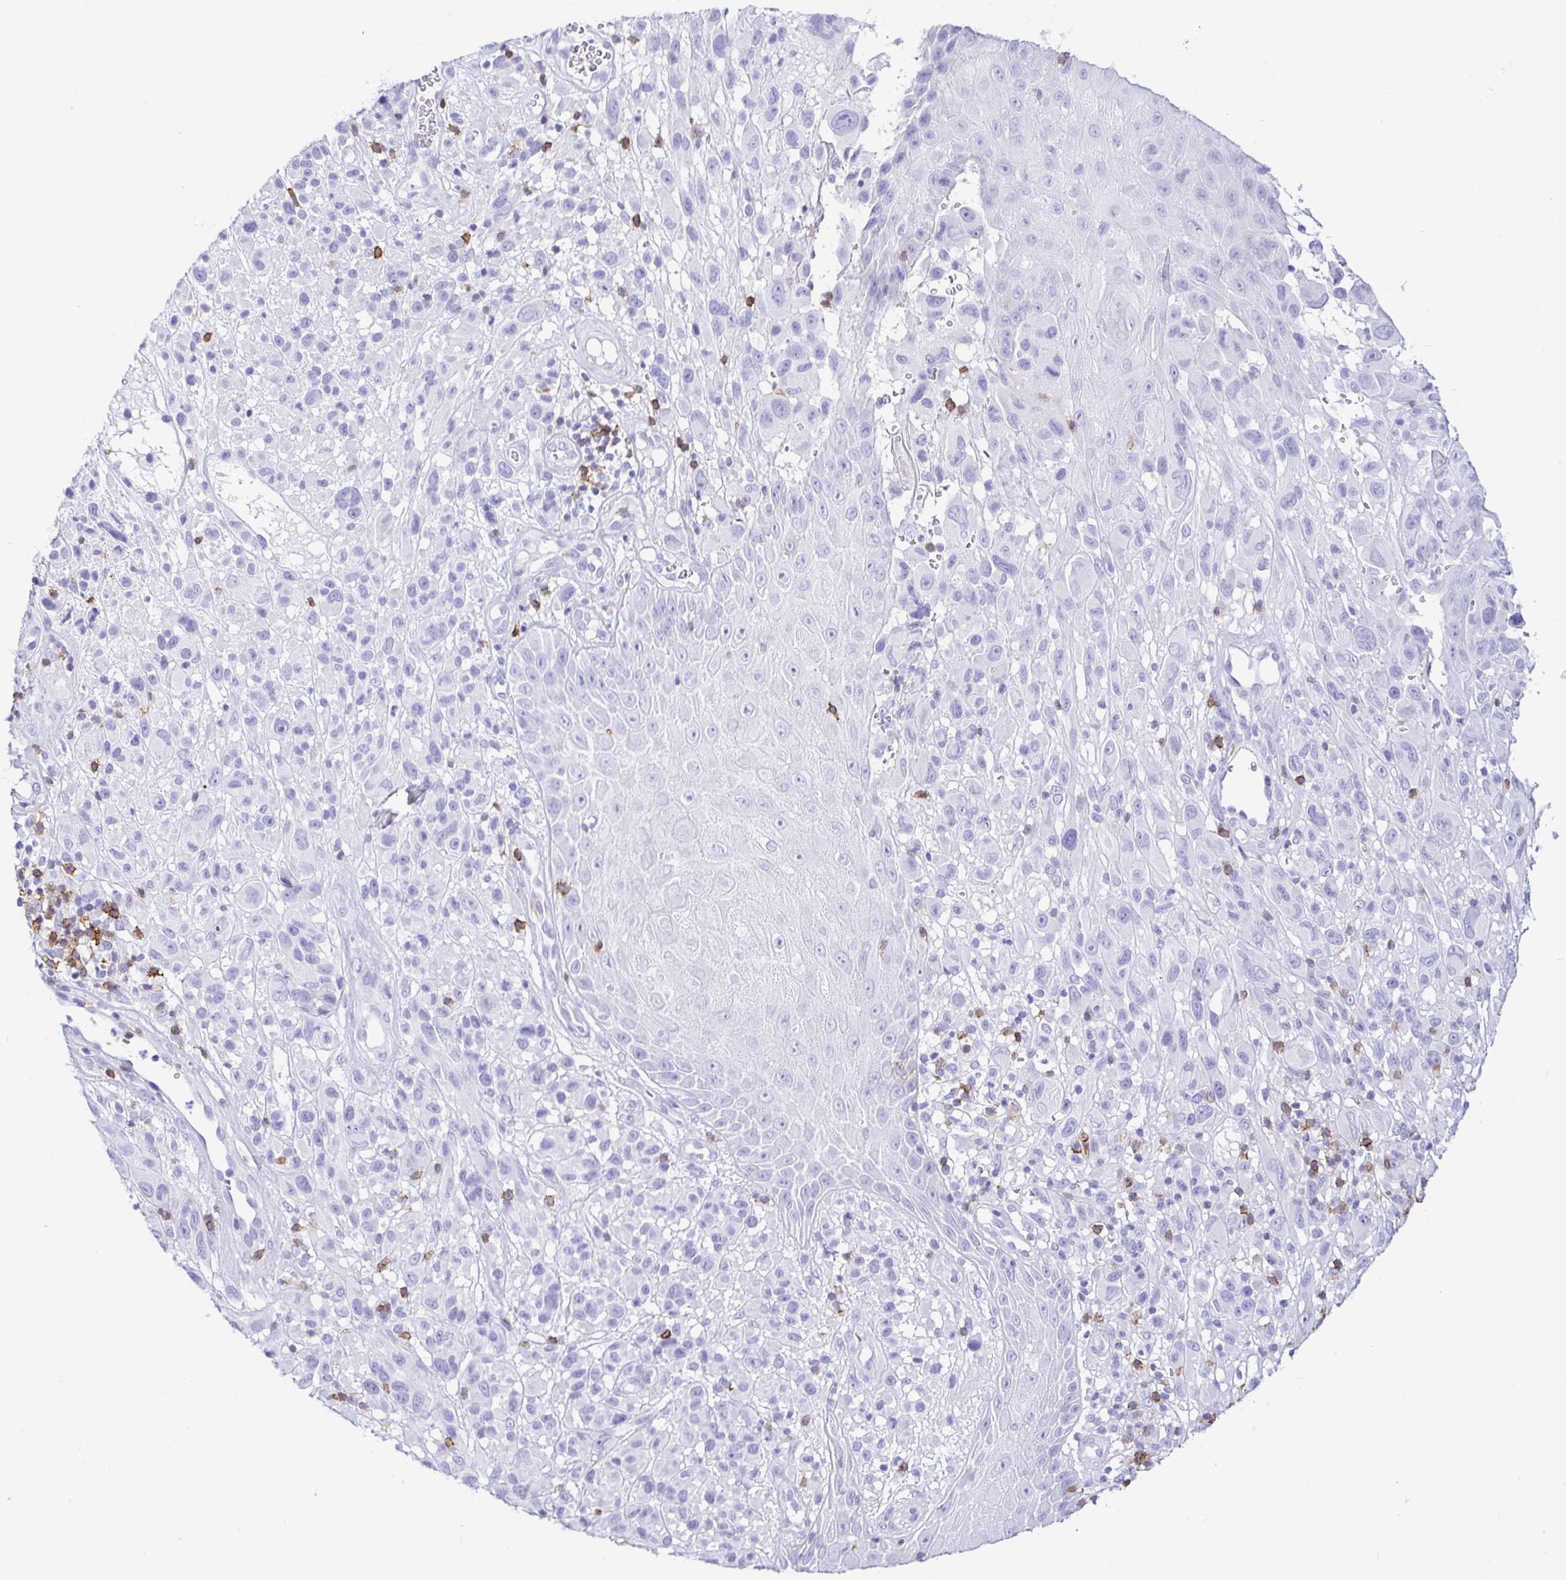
{"staining": {"intensity": "negative", "quantity": "none", "location": "none"}, "tissue": "melanoma", "cell_type": "Tumor cells", "image_type": "cancer", "snomed": [{"axis": "morphology", "description": "Malignant melanoma, NOS"}, {"axis": "topography", "description": "Skin"}], "caption": "Immunohistochemical staining of malignant melanoma shows no significant expression in tumor cells.", "gene": "CD5", "patient": {"sex": "male", "age": 68}}